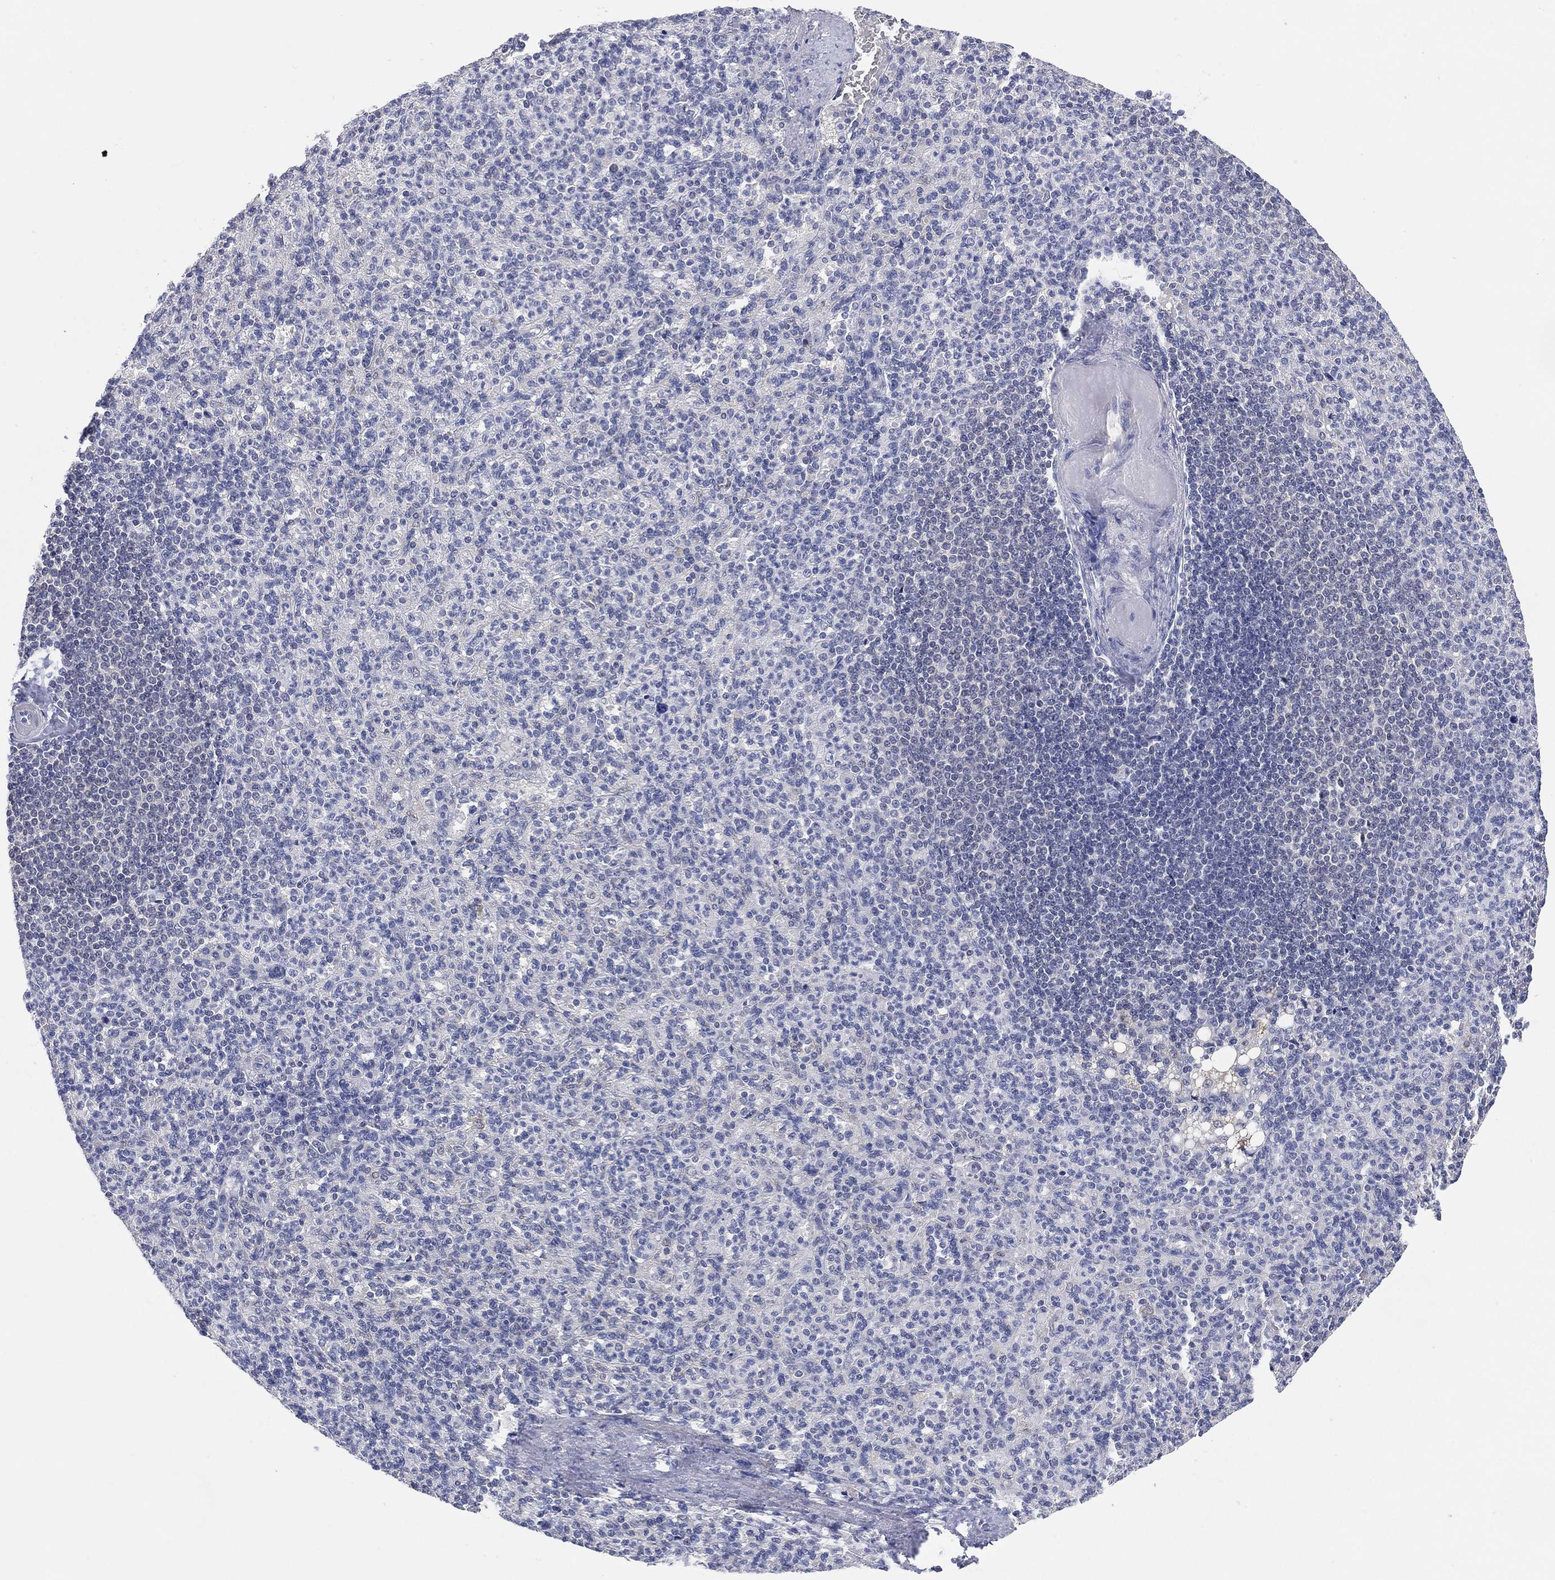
{"staining": {"intensity": "negative", "quantity": "none", "location": "none"}, "tissue": "spleen", "cell_type": "Cells in red pulp", "image_type": "normal", "snomed": [{"axis": "morphology", "description": "Normal tissue, NOS"}, {"axis": "topography", "description": "Spleen"}], "caption": "High power microscopy image of an immunohistochemistry (IHC) photomicrograph of normal spleen, revealing no significant positivity in cells in red pulp. (DAB (3,3'-diaminobenzidine) immunohistochemistry visualized using brightfield microscopy, high magnification).", "gene": "C5orf46", "patient": {"sex": "female", "age": 74}}